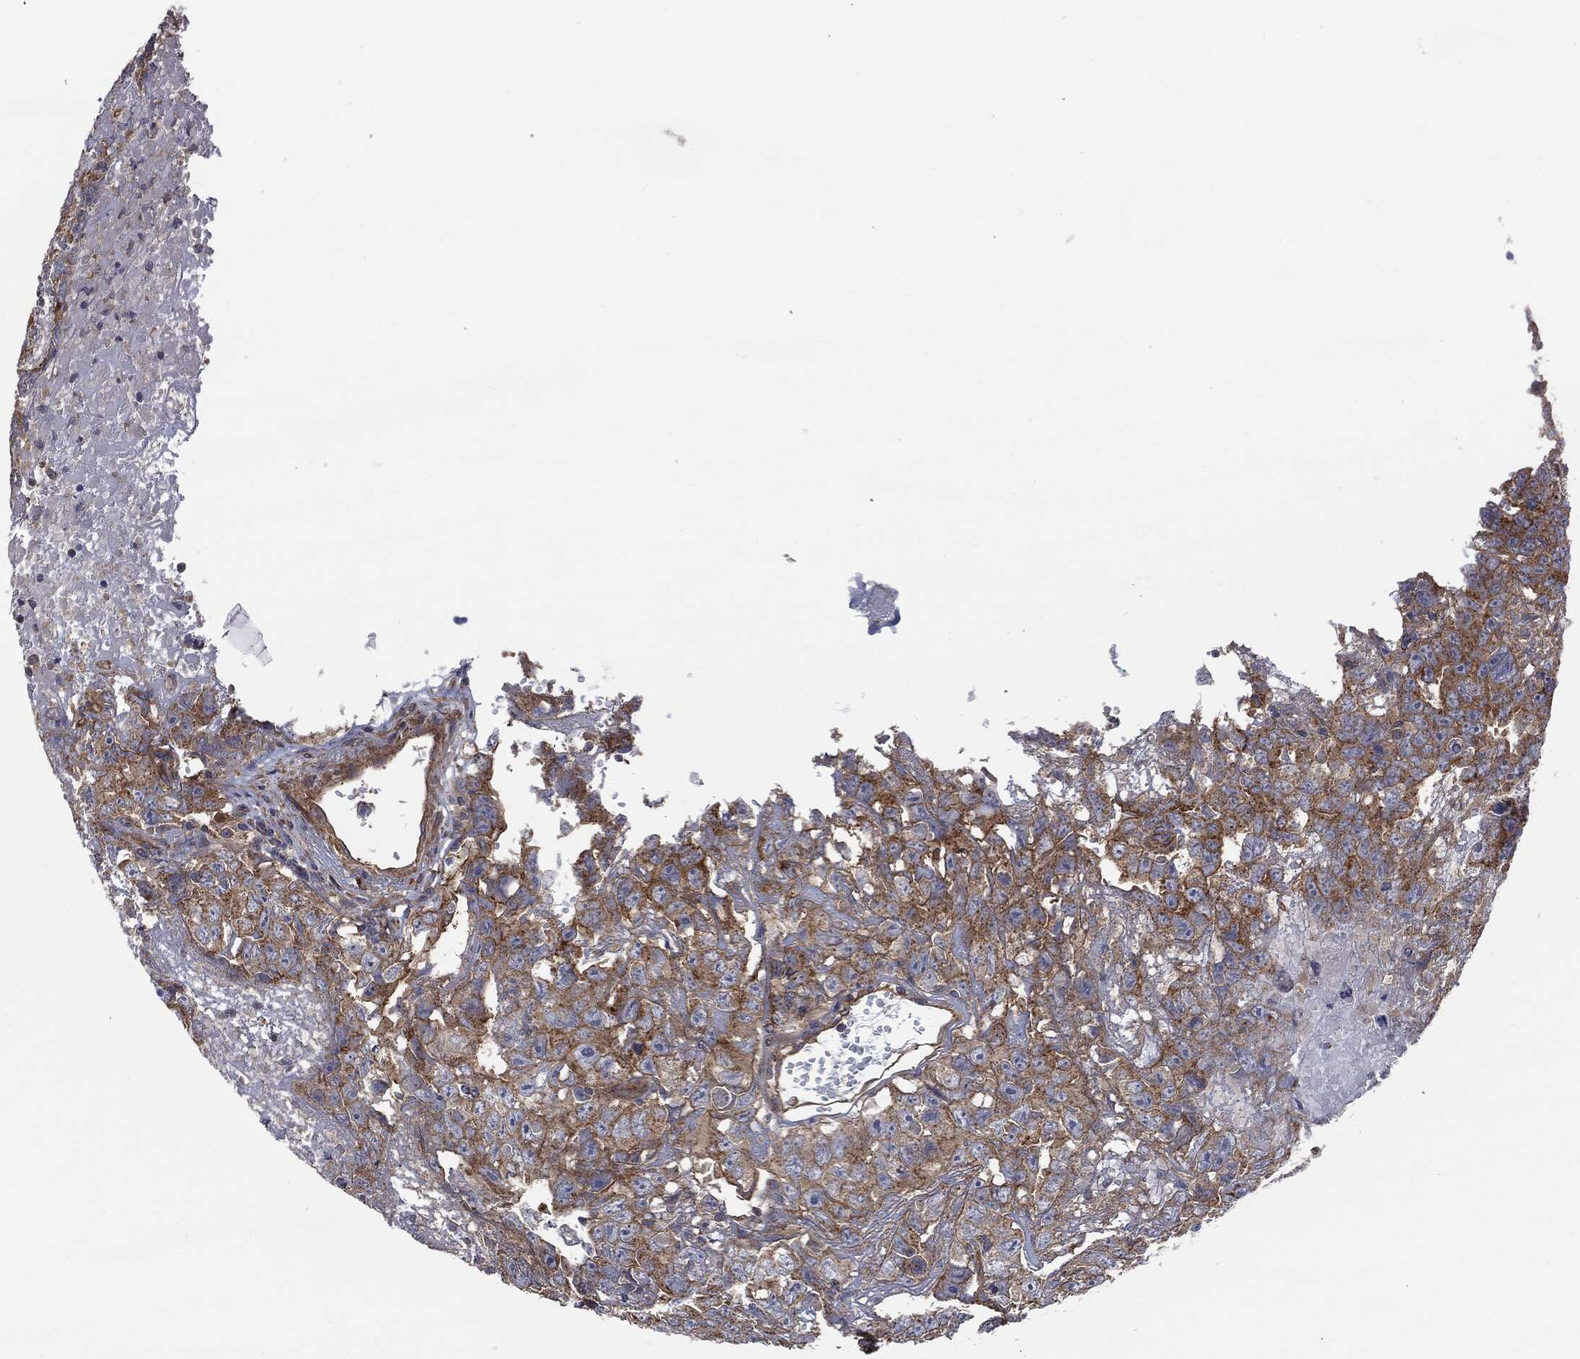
{"staining": {"intensity": "moderate", "quantity": "<25%", "location": "cytoplasmic/membranous"}, "tissue": "testis cancer", "cell_type": "Tumor cells", "image_type": "cancer", "snomed": [{"axis": "morphology", "description": "Seminoma, NOS"}, {"axis": "topography", "description": "Testis"}], "caption": "IHC micrograph of neoplastic tissue: human seminoma (testis) stained using immunohistochemistry (IHC) shows low levels of moderate protein expression localized specifically in the cytoplasmic/membranous of tumor cells, appearing as a cytoplasmic/membranous brown color.", "gene": "EPS15L1", "patient": {"sex": "male", "age": 46}}